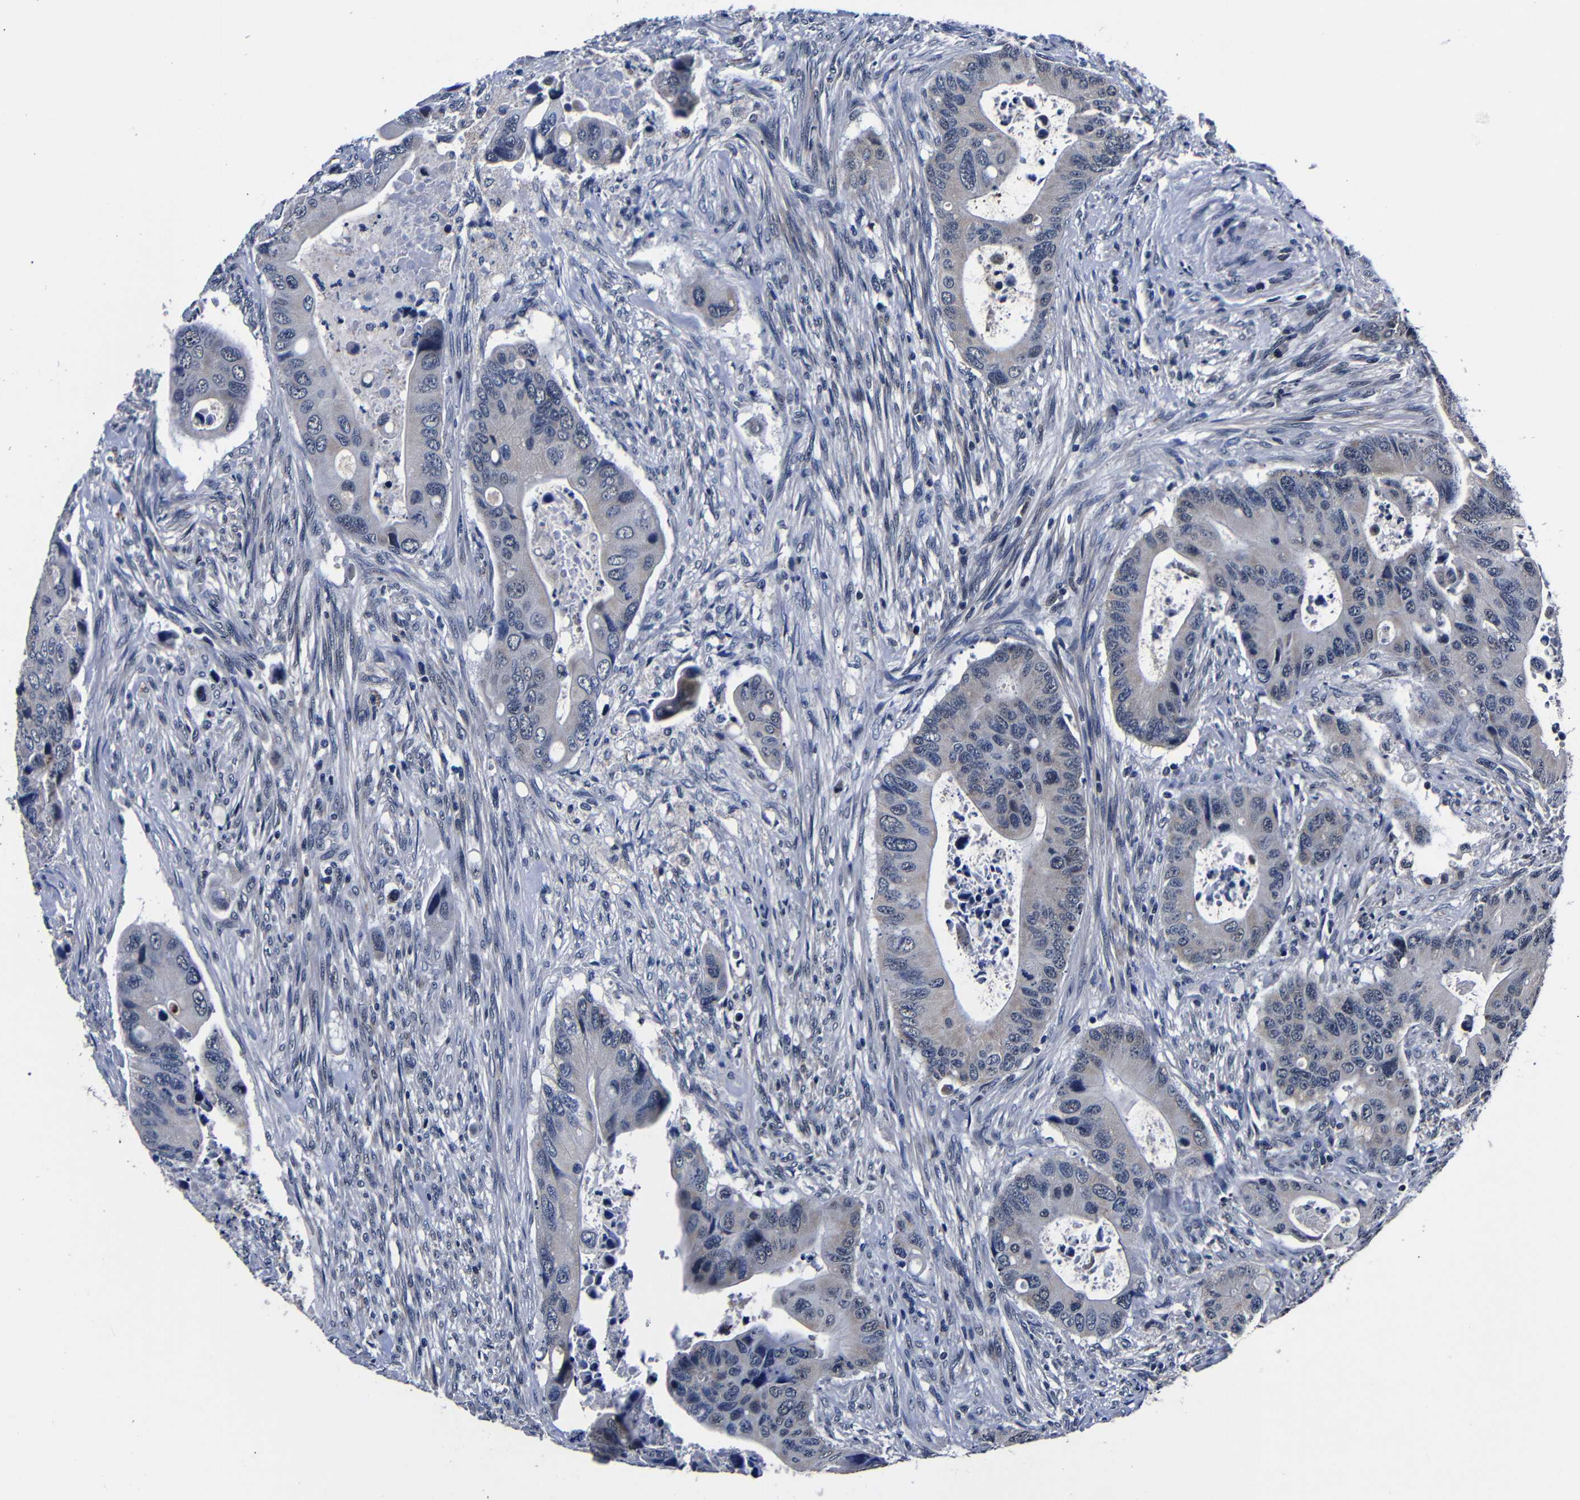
{"staining": {"intensity": "weak", "quantity": "<25%", "location": "cytoplasmic/membranous"}, "tissue": "colorectal cancer", "cell_type": "Tumor cells", "image_type": "cancer", "snomed": [{"axis": "morphology", "description": "Adenocarcinoma, NOS"}, {"axis": "topography", "description": "Rectum"}], "caption": "Micrograph shows no significant protein positivity in tumor cells of colorectal cancer. Brightfield microscopy of immunohistochemistry stained with DAB (3,3'-diaminobenzidine) (brown) and hematoxylin (blue), captured at high magnification.", "gene": "DEPP1", "patient": {"sex": "female", "age": 57}}